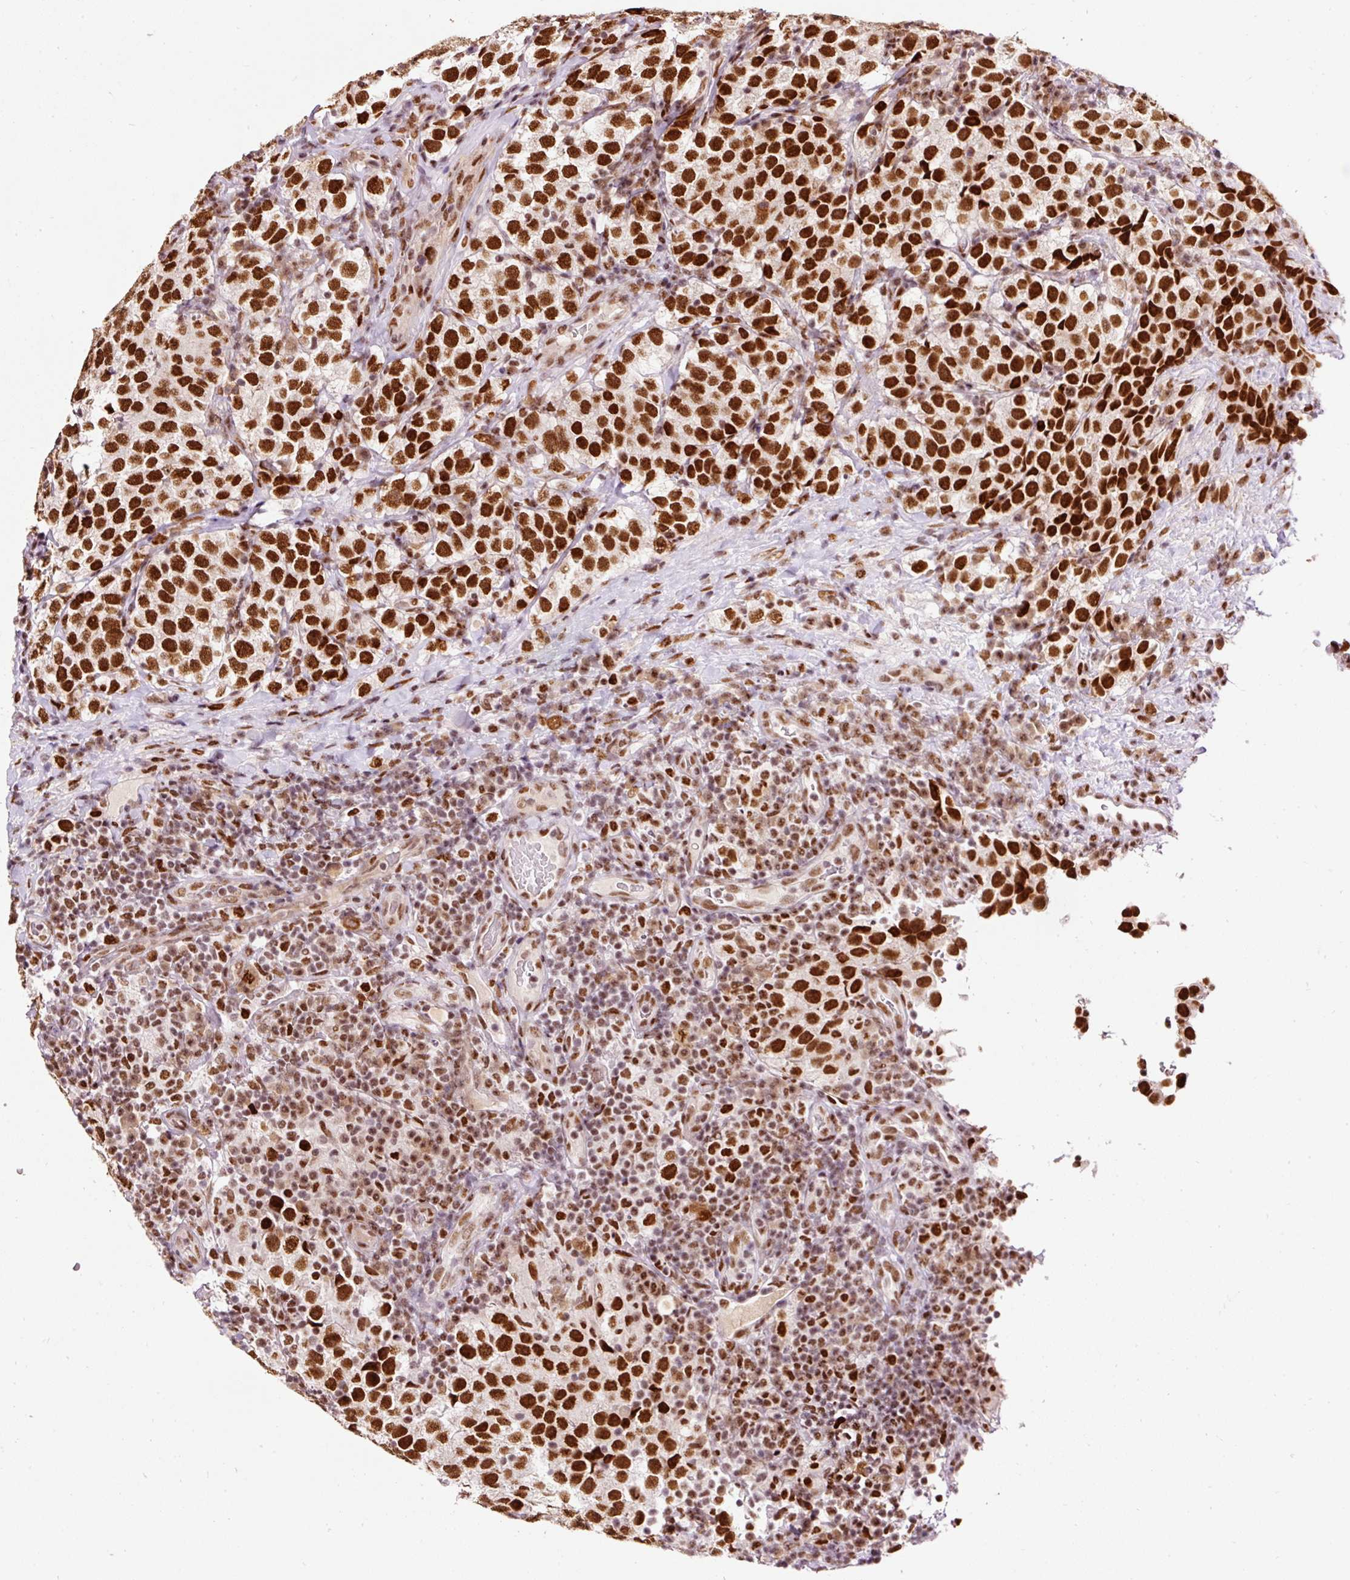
{"staining": {"intensity": "strong", "quantity": ">75%", "location": "nuclear"}, "tissue": "testis cancer", "cell_type": "Tumor cells", "image_type": "cancer", "snomed": [{"axis": "morphology", "description": "Seminoma, NOS"}, {"axis": "topography", "description": "Testis"}], "caption": "A brown stain labels strong nuclear positivity of a protein in seminoma (testis) tumor cells.", "gene": "HNRNPC", "patient": {"sex": "male", "age": 34}}